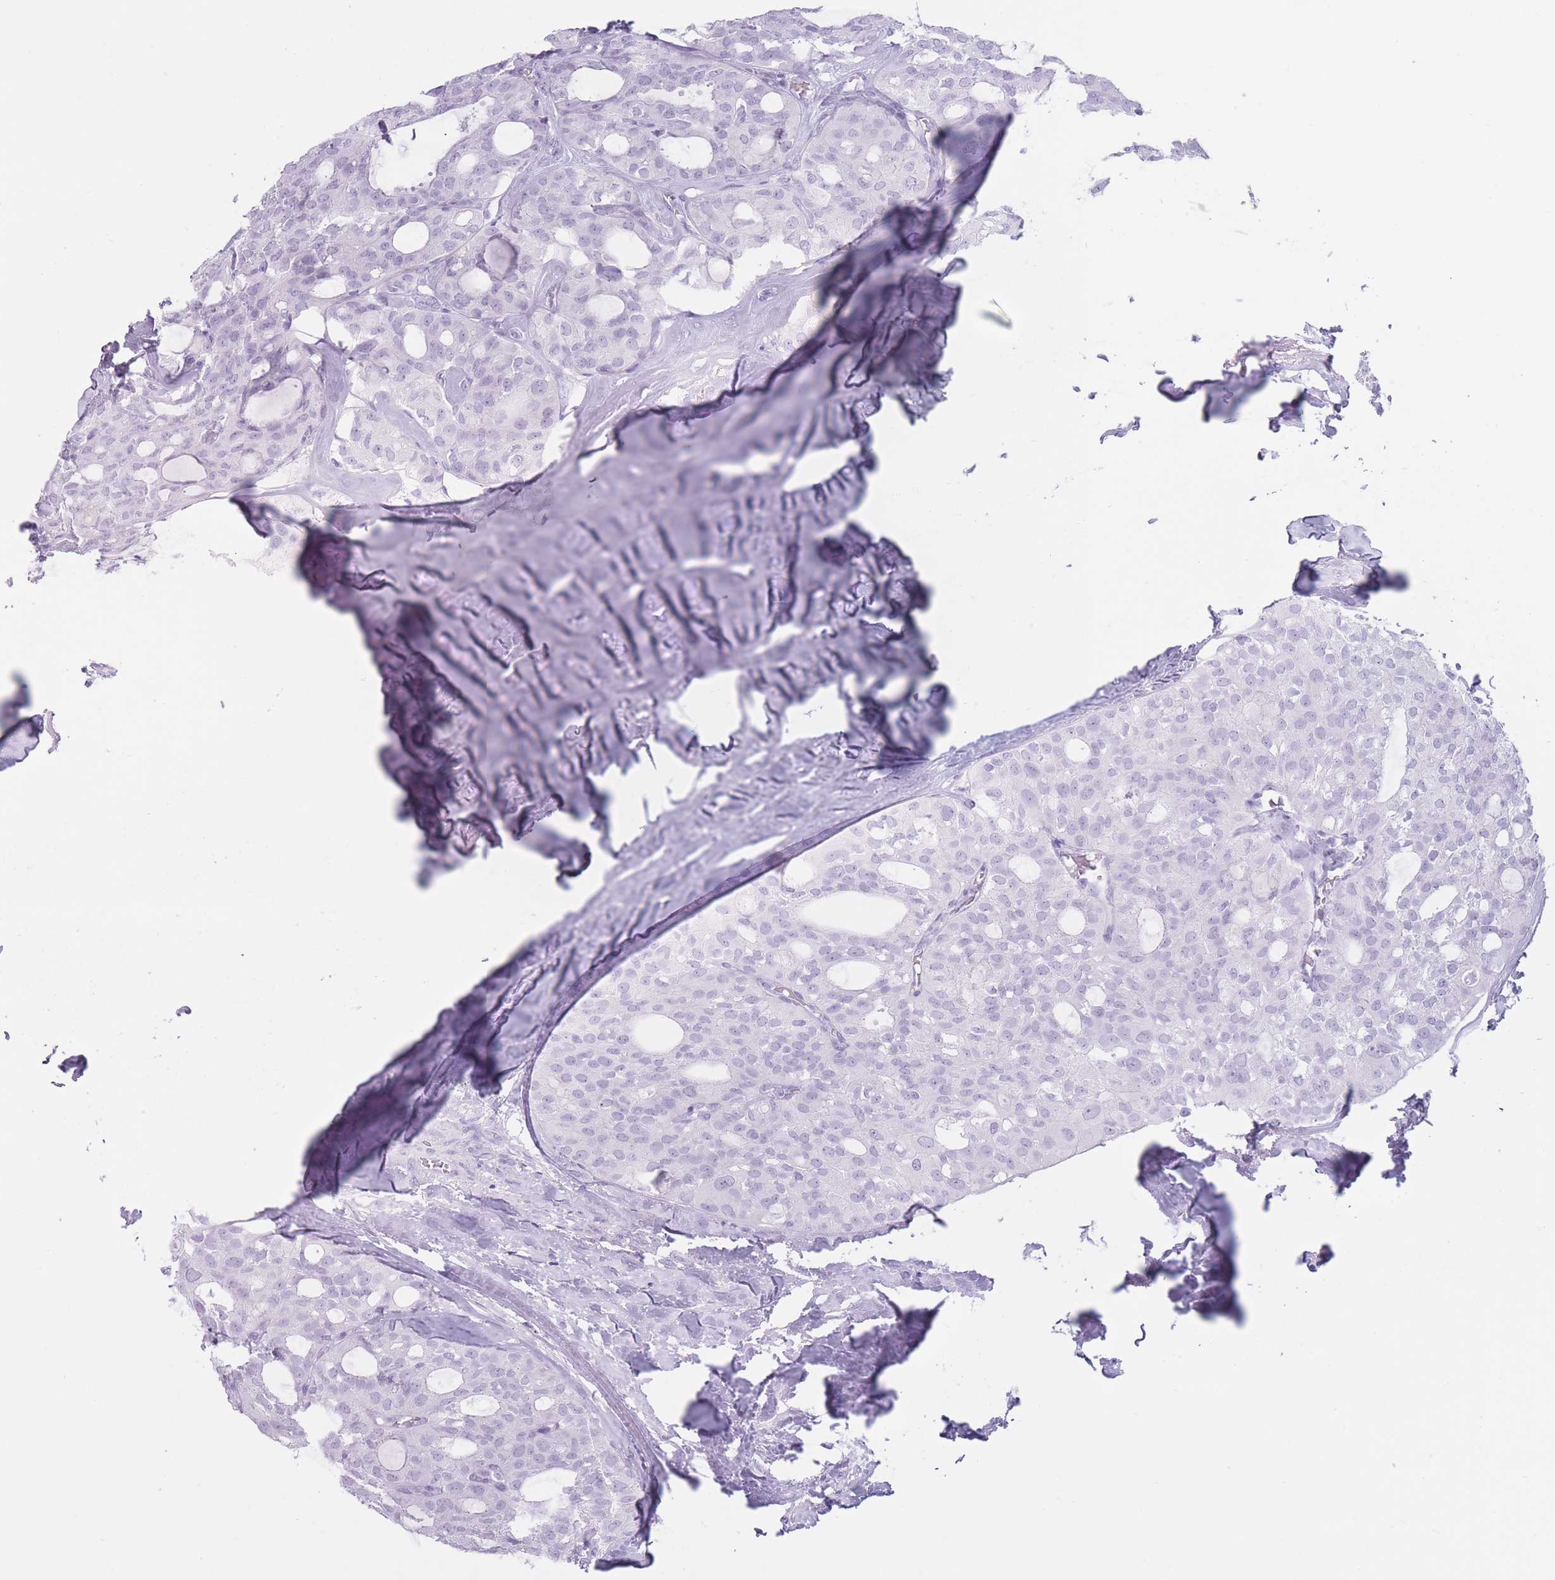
{"staining": {"intensity": "negative", "quantity": "none", "location": "none"}, "tissue": "thyroid cancer", "cell_type": "Tumor cells", "image_type": "cancer", "snomed": [{"axis": "morphology", "description": "Follicular adenoma carcinoma, NOS"}, {"axis": "topography", "description": "Thyroid gland"}], "caption": "Thyroid cancer stained for a protein using IHC displays no expression tumor cells.", "gene": "PNMA3", "patient": {"sex": "male", "age": 75}}